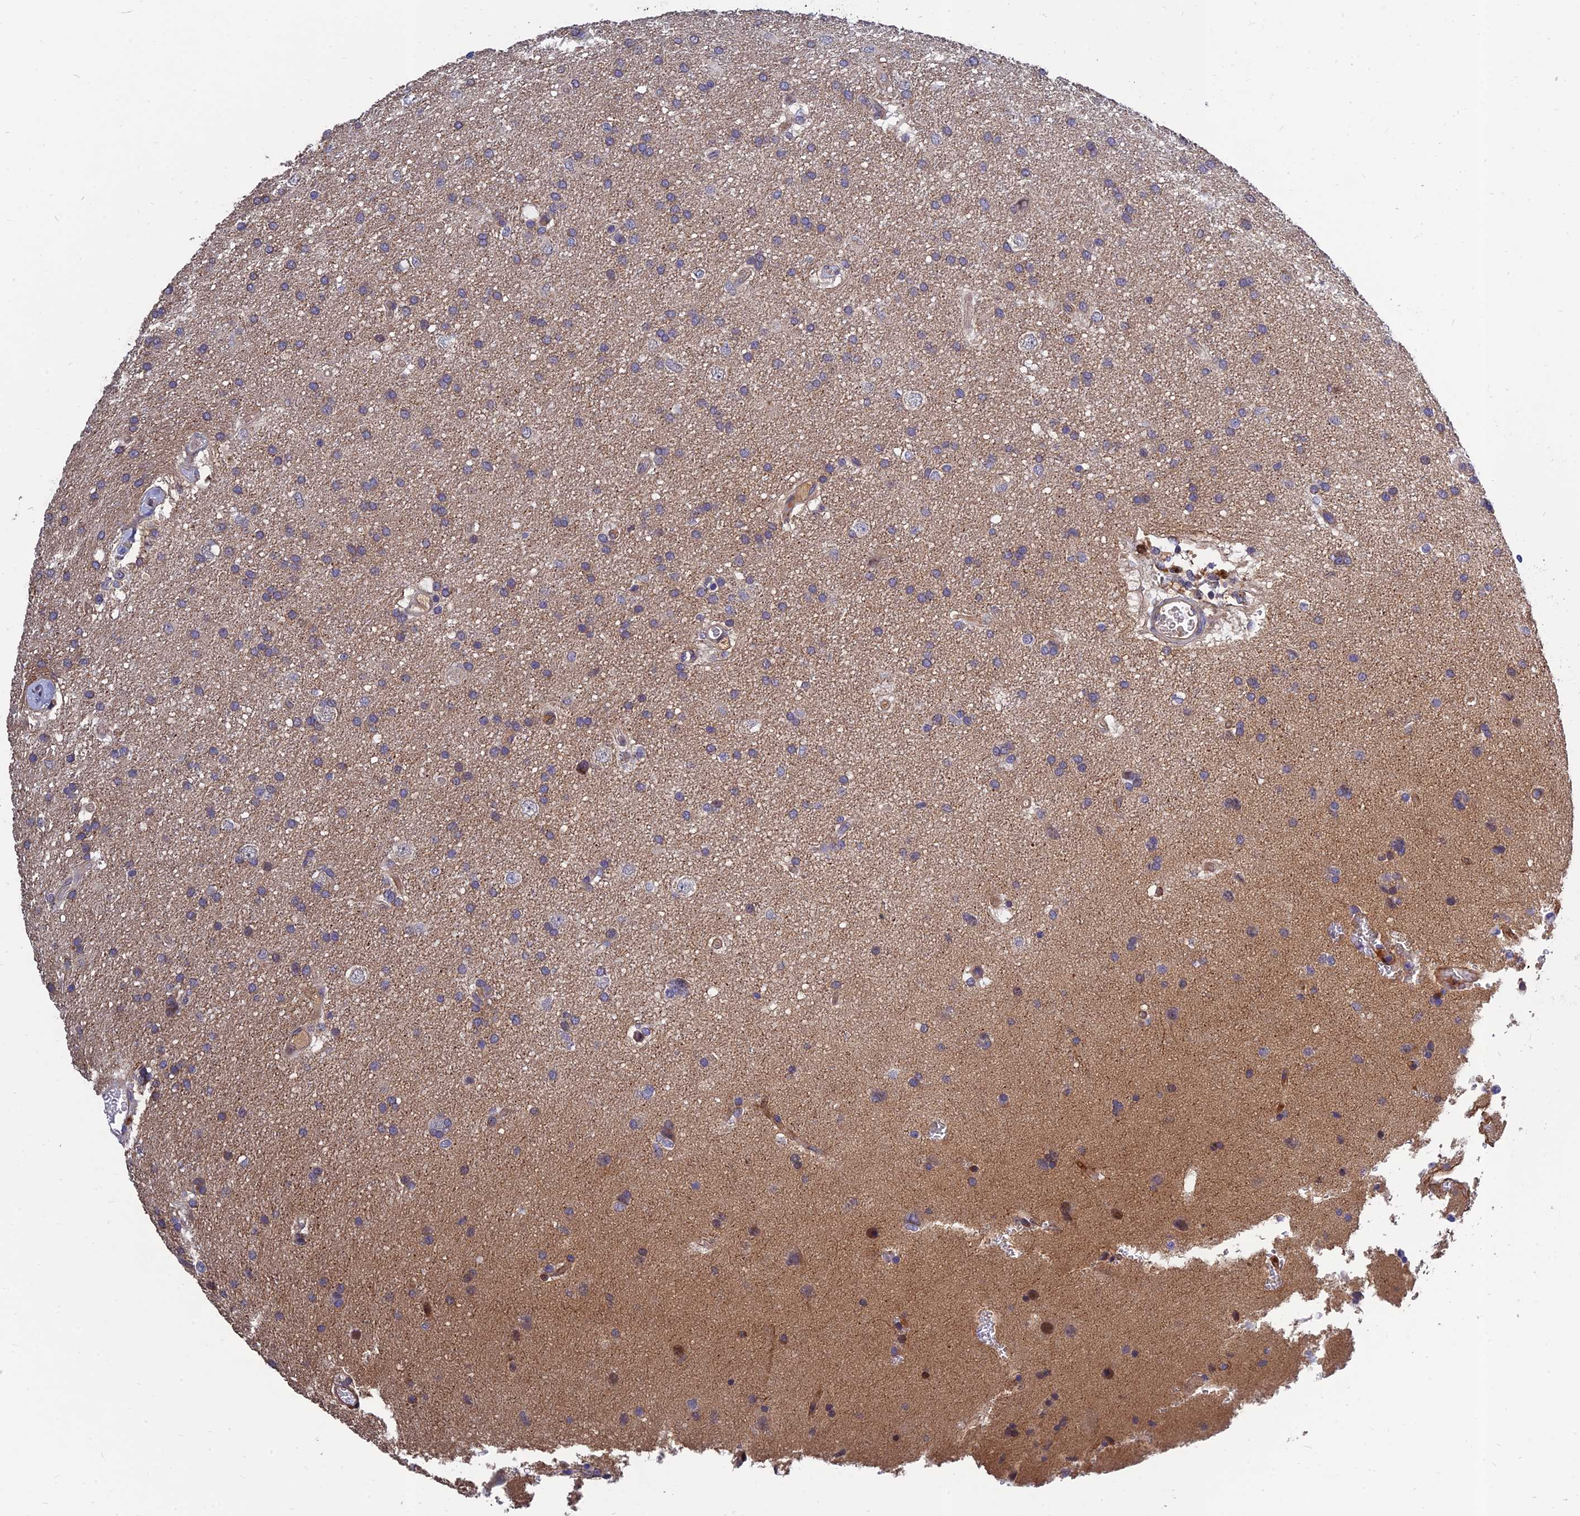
{"staining": {"intensity": "weak", "quantity": "25%-75%", "location": "cytoplasmic/membranous"}, "tissue": "glioma", "cell_type": "Tumor cells", "image_type": "cancer", "snomed": [{"axis": "morphology", "description": "Glioma, malignant, Low grade"}, {"axis": "topography", "description": "Brain"}], "caption": "This histopathology image demonstrates malignant glioma (low-grade) stained with immunohistochemistry to label a protein in brown. The cytoplasmic/membranous of tumor cells show weak positivity for the protein. Nuclei are counter-stained blue.", "gene": "MRPL35", "patient": {"sex": "male", "age": 66}}